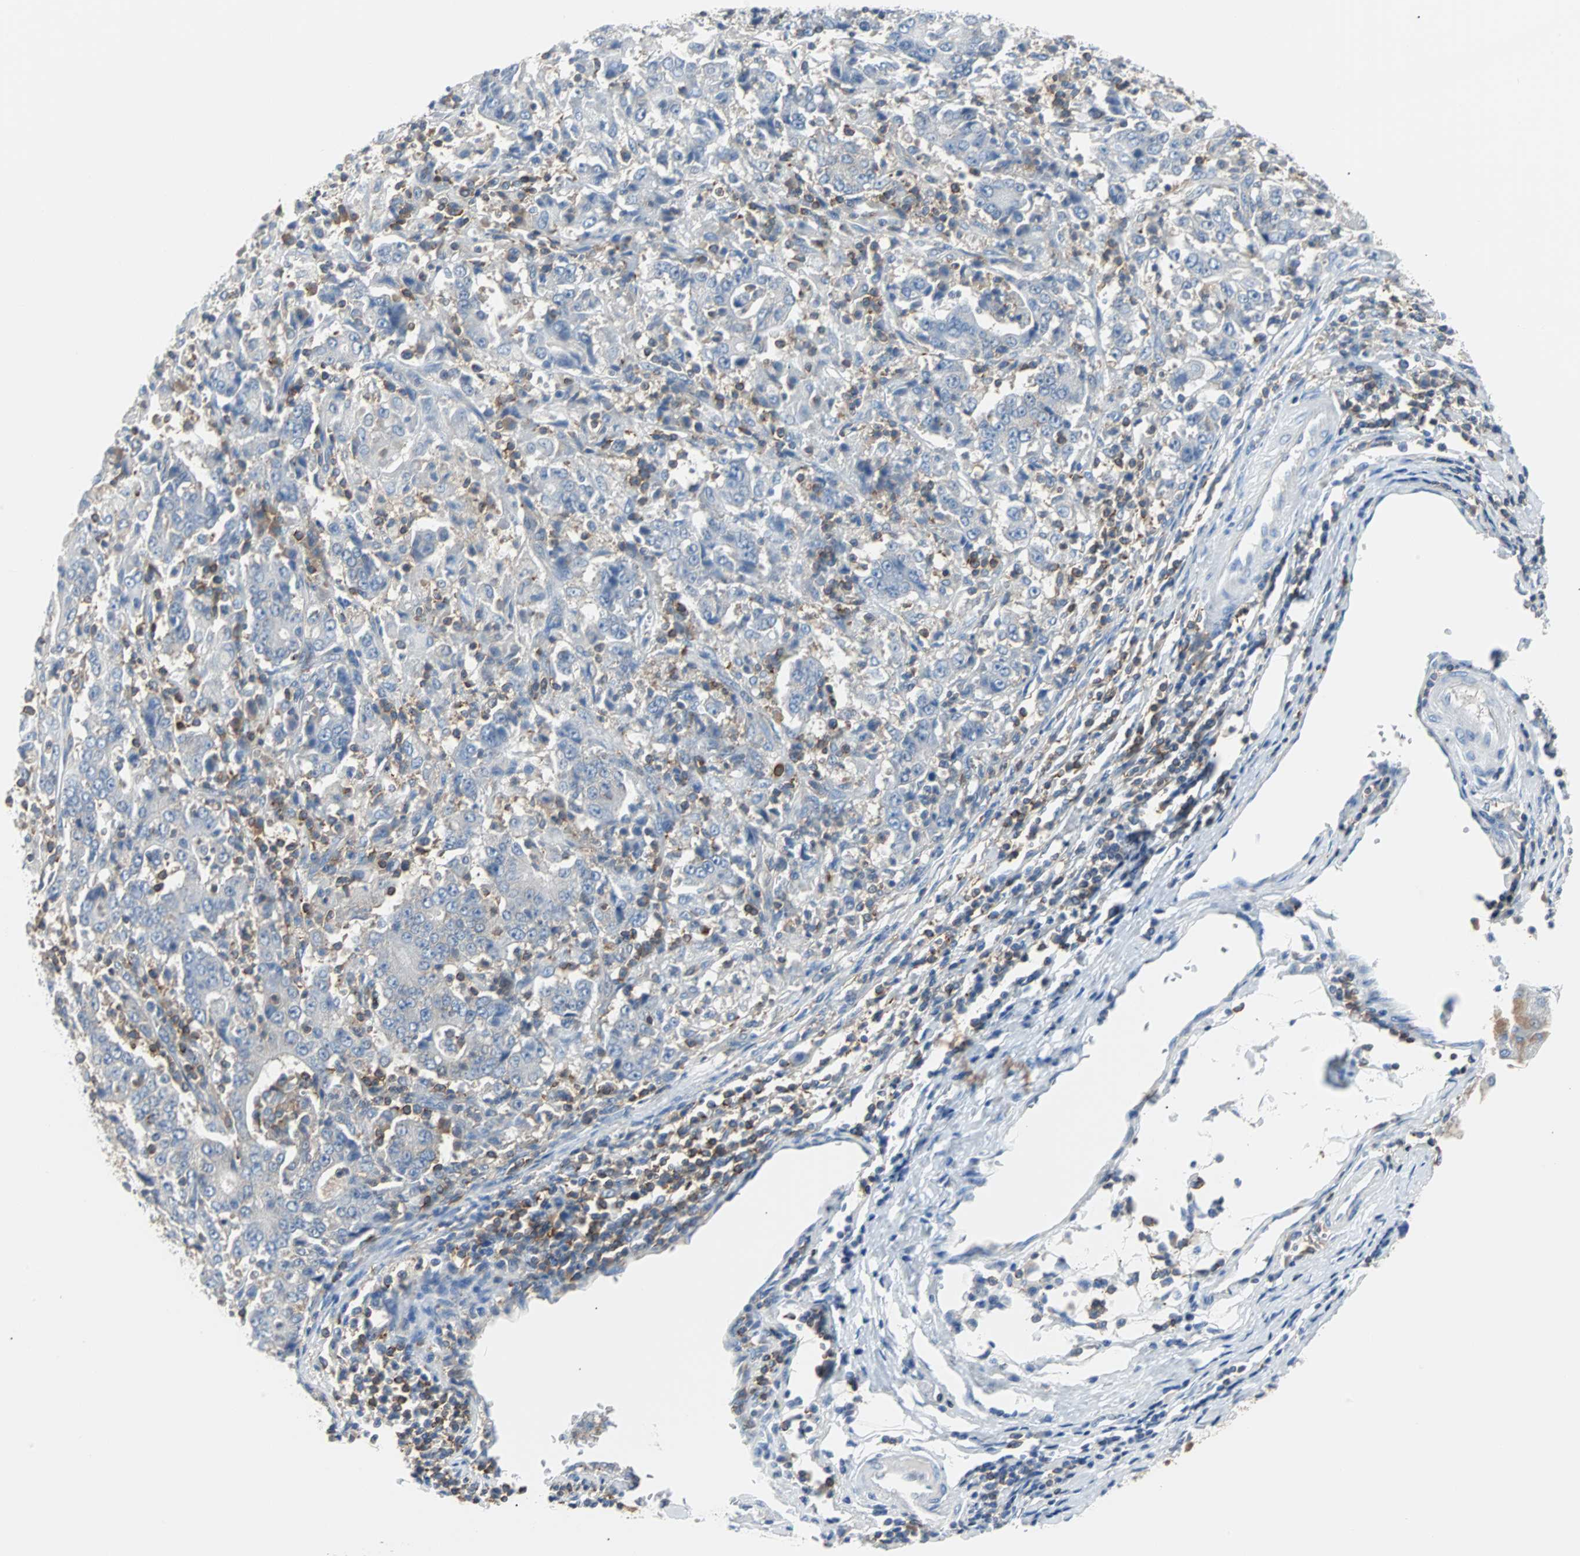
{"staining": {"intensity": "negative", "quantity": "none", "location": "none"}, "tissue": "stomach cancer", "cell_type": "Tumor cells", "image_type": "cancer", "snomed": [{"axis": "morphology", "description": "Normal tissue, NOS"}, {"axis": "morphology", "description": "Adenocarcinoma, NOS"}, {"axis": "topography", "description": "Stomach, upper"}, {"axis": "topography", "description": "Stomach"}], "caption": "Immunohistochemistry histopathology image of stomach cancer (adenocarcinoma) stained for a protein (brown), which reveals no expression in tumor cells. The staining is performed using DAB (3,3'-diaminobenzidine) brown chromogen with nuclei counter-stained in using hematoxylin.", "gene": "TSC22D4", "patient": {"sex": "male", "age": 59}}